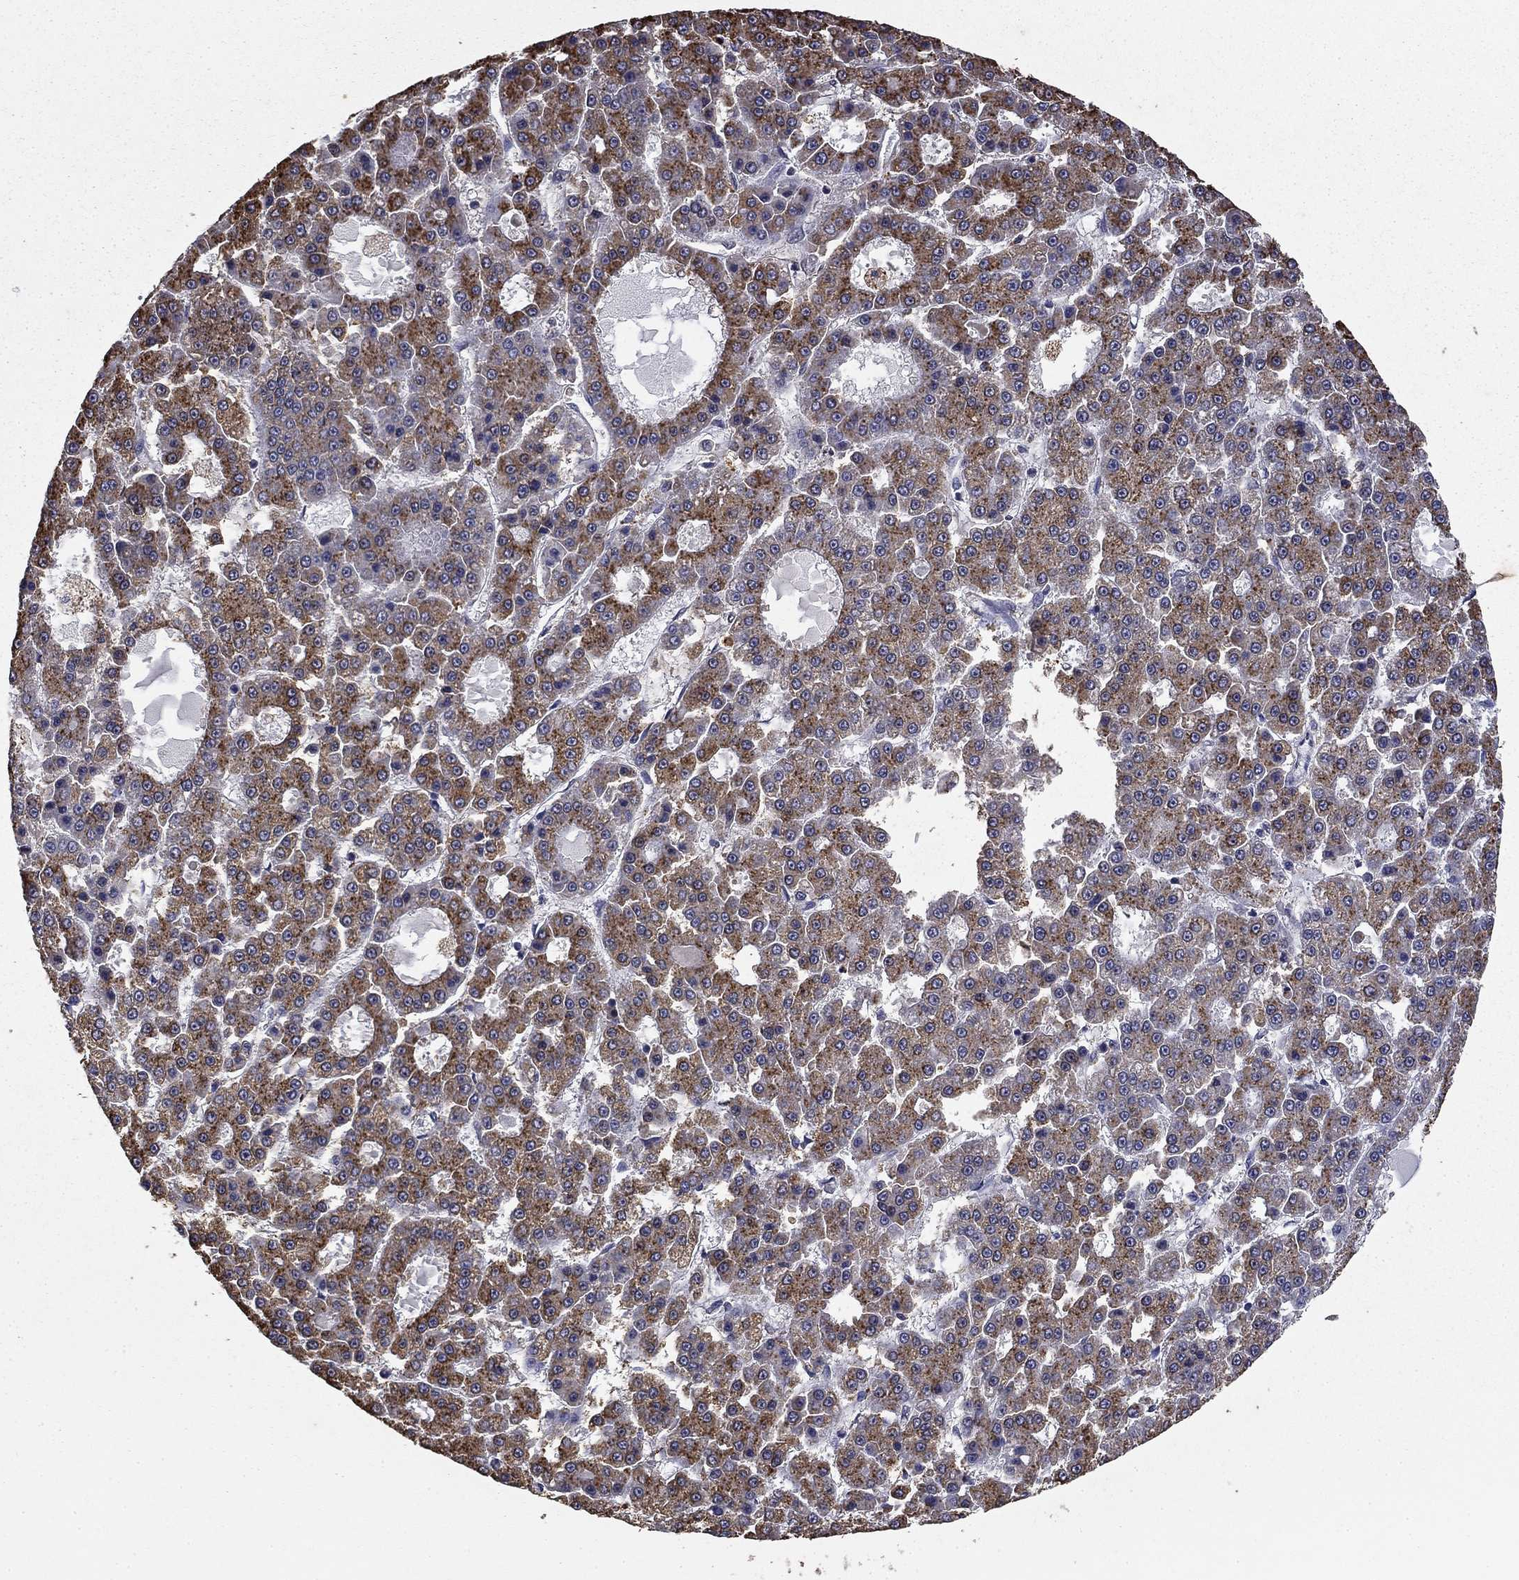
{"staining": {"intensity": "moderate", "quantity": ">75%", "location": "cytoplasmic/membranous"}, "tissue": "liver cancer", "cell_type": "Tumor cells", "image_type": "cancer", "snomed": [{"axis": "morphology", "description": "Carcinoma, Hepatocellular, NOS"}, {"axis": "topography", "description": "Liver"}], "caption": "Immunohistochemical staining of liver cancer displays medium levels of moderate cytoplasmic/membranous protein positivity in approximately >75% of tumor cells.", "gene": "MFAP3L", "patient": {"sex": "male", "age": 70}}